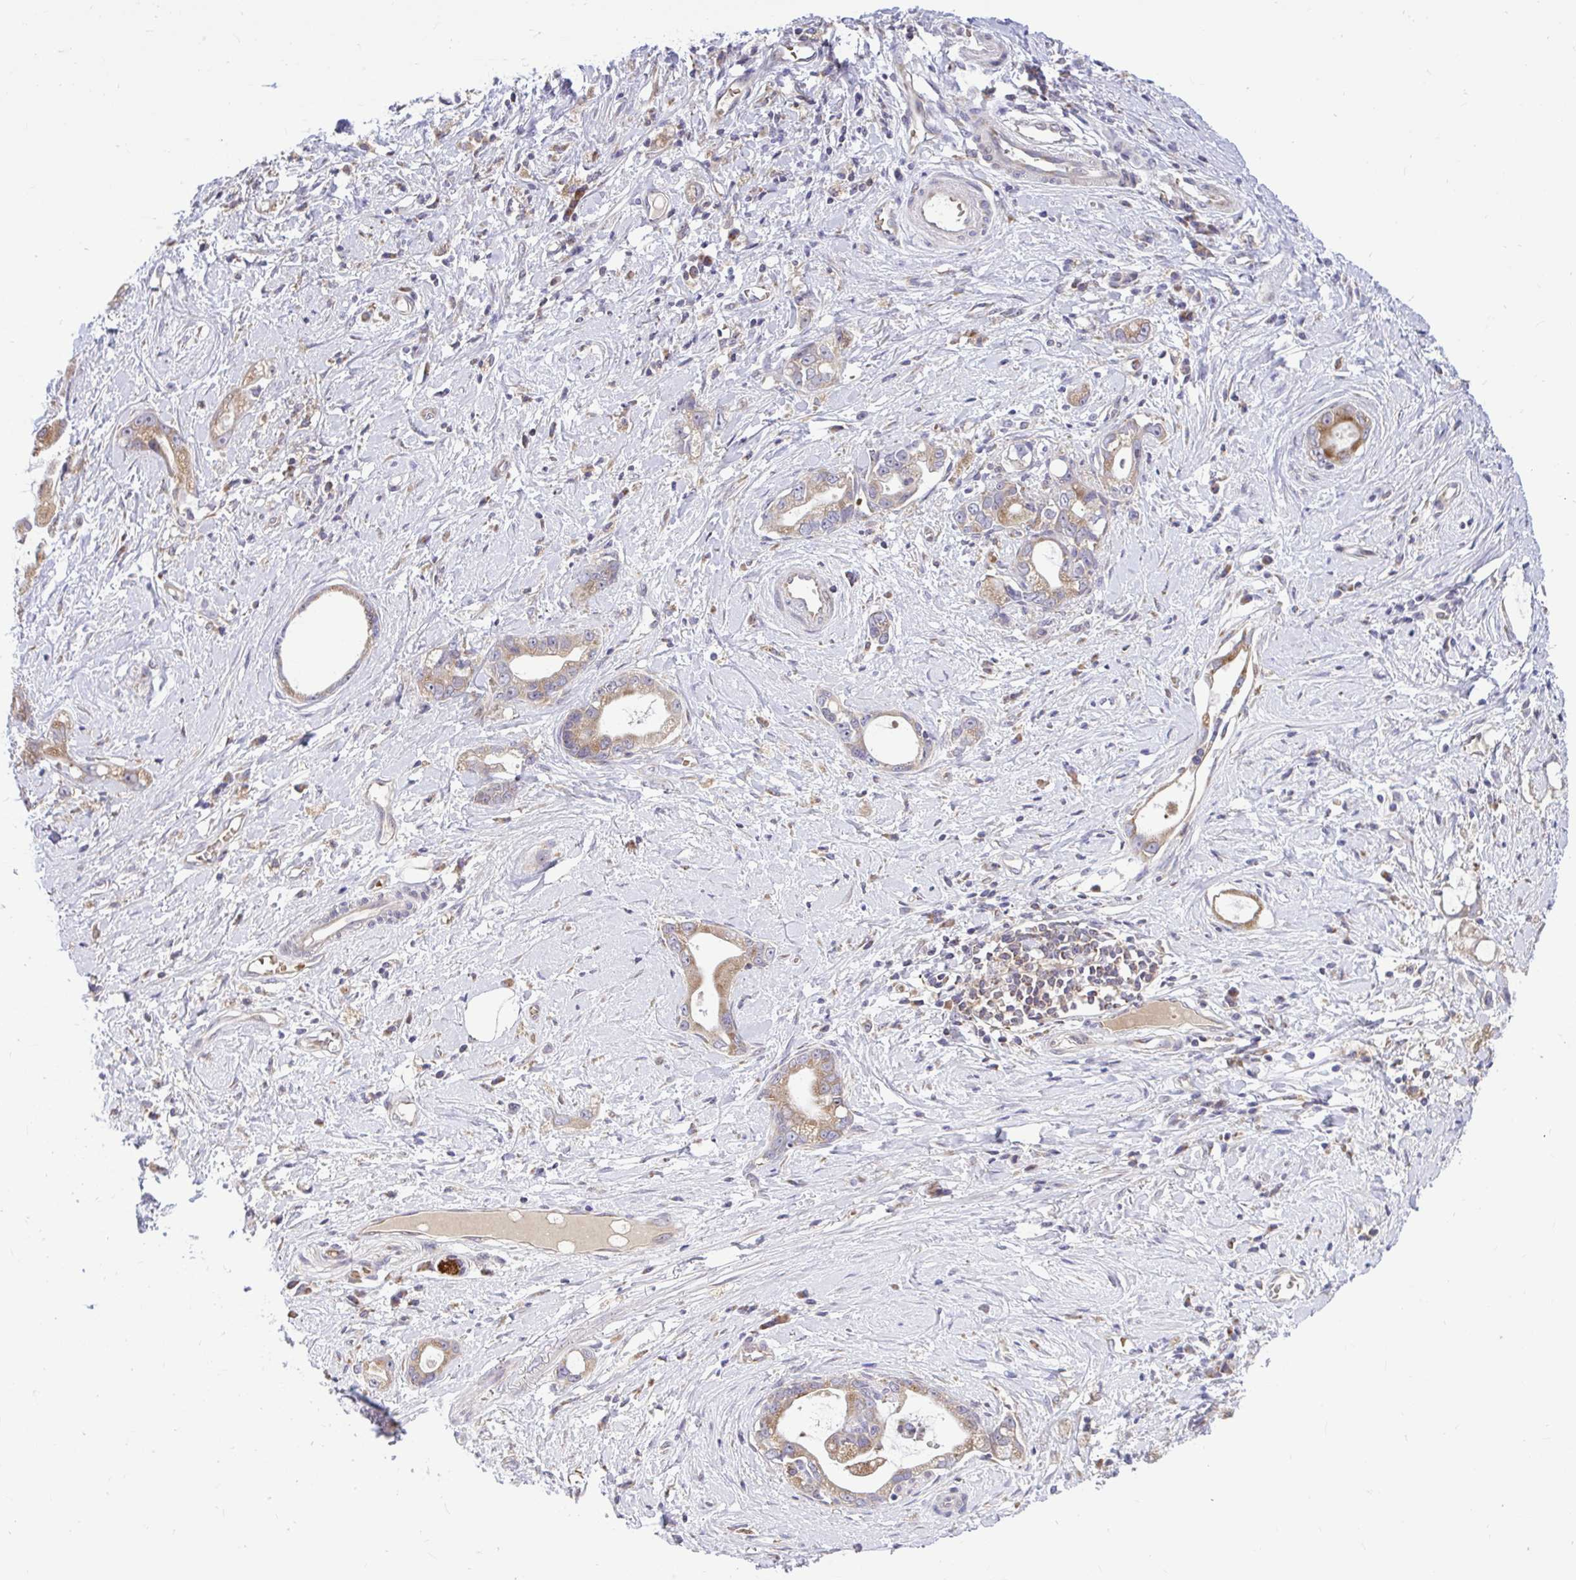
{"staining": {"intensity": "moderate", "quantity": ">75%", "location": "cytoplasmic/membranous"}, "tissue": "stomach cancer", "cell_type": "Tumor cells", "image_type": "cancer", "snomed": [{"axis": "morphology", "description": "Adenocarcinoma, NOS"}, {"axis": "topography", "description": "Stomach"}], "caption": "Adenocarcinoma (stomach) stained with DAB (3,3'-diaminobenzidine) IHC displays medium levels of moderate cytoplasmic/membranous expression in about >75% of tumor cells.", "gene": "VTI1B", "patient": {"sex": "male", "age": 55}}